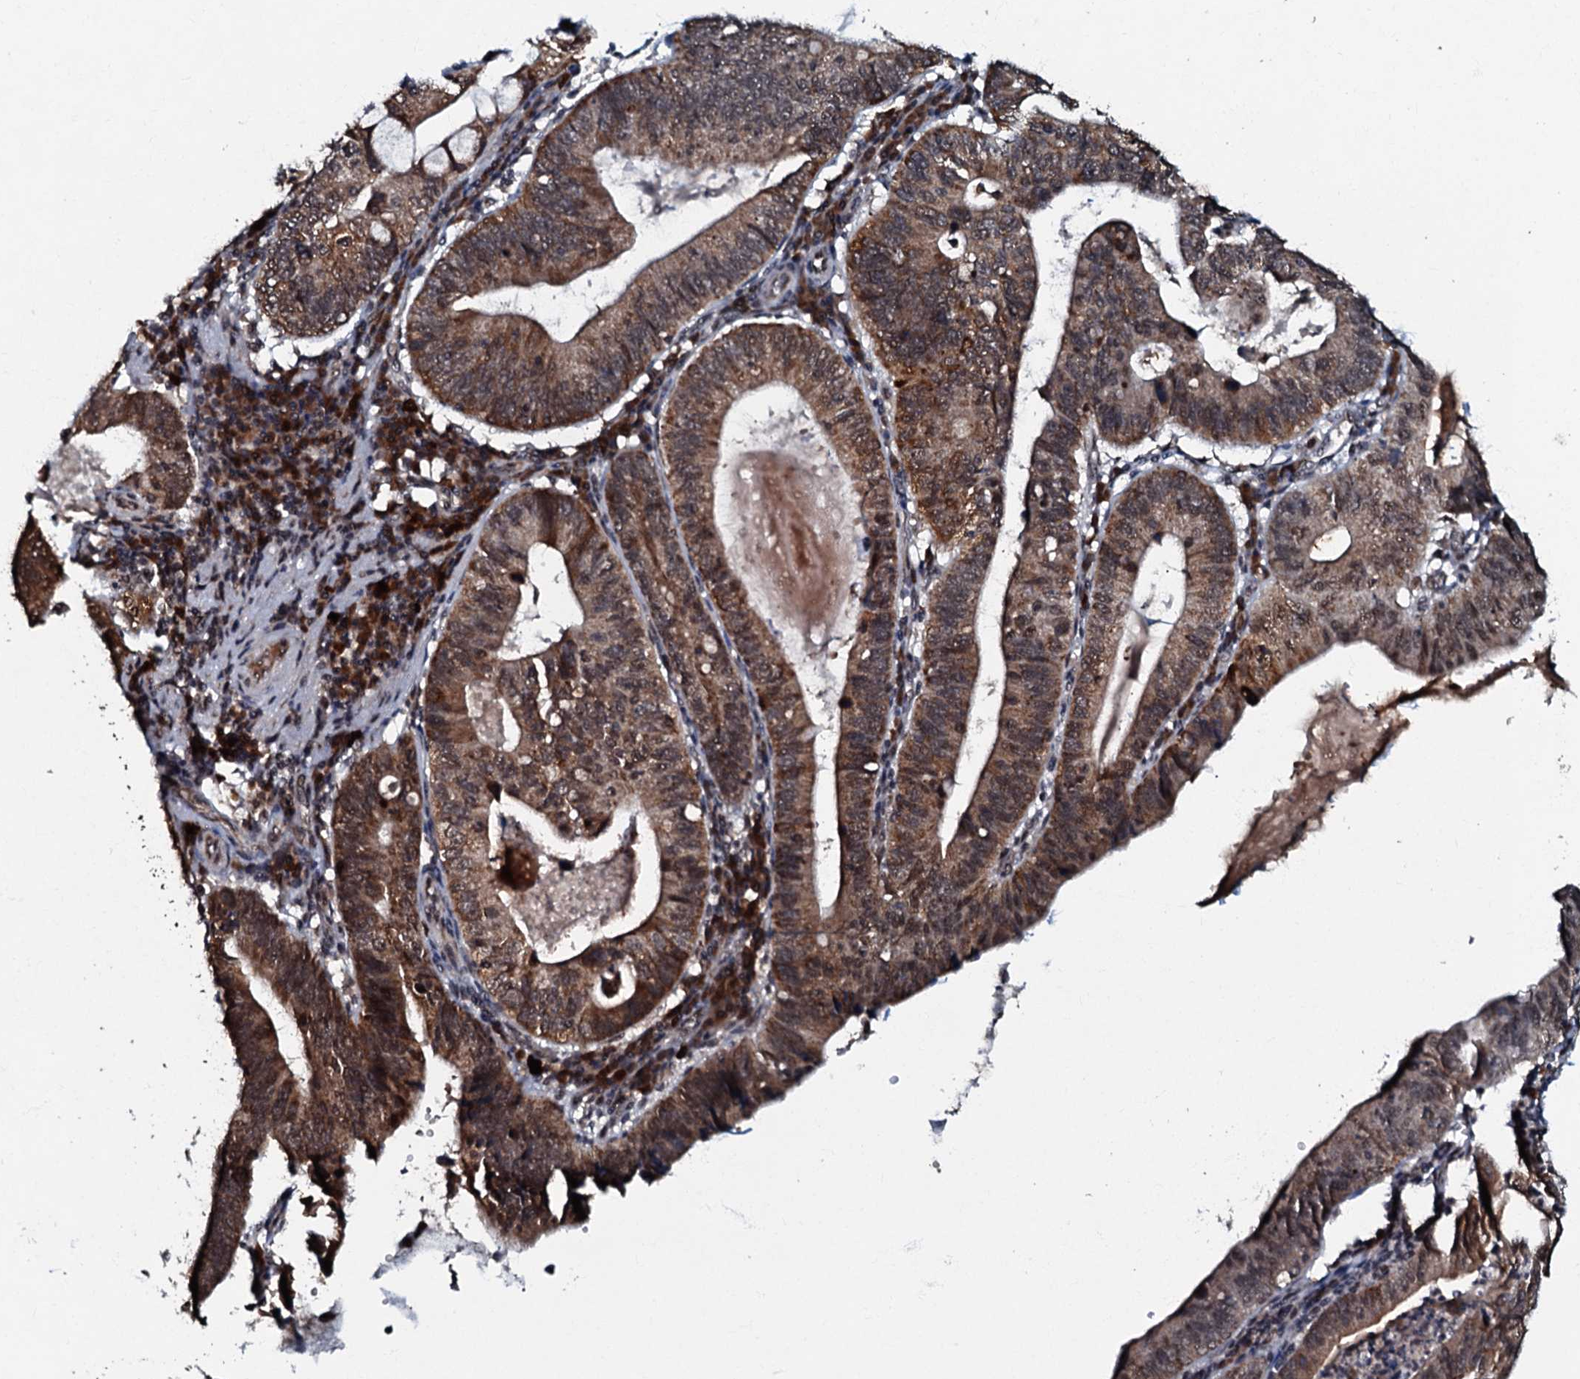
{"staining": {"intensity": "moderate", "quantity": ">75%", "location": "cytoplasmic/membranous,nuclear"}, "tissue": "stomach cancer", "cell_type": "Tumor cells", "image_type": "cancer", "snomed": [{"axis": "morphology", "description": "Adenocarcinoma, NOS"}, {"axis": "topography", "description": "Stomach"}], "caption": "About >75% of tumor cells in human stomach cancer display moderate cytoplasmic/membranous and nuclear protein positivity as visualized by brown immunohistochemical staining.", "gene": "C18orf32", "patient": {"sex": "male", "age": 59}}